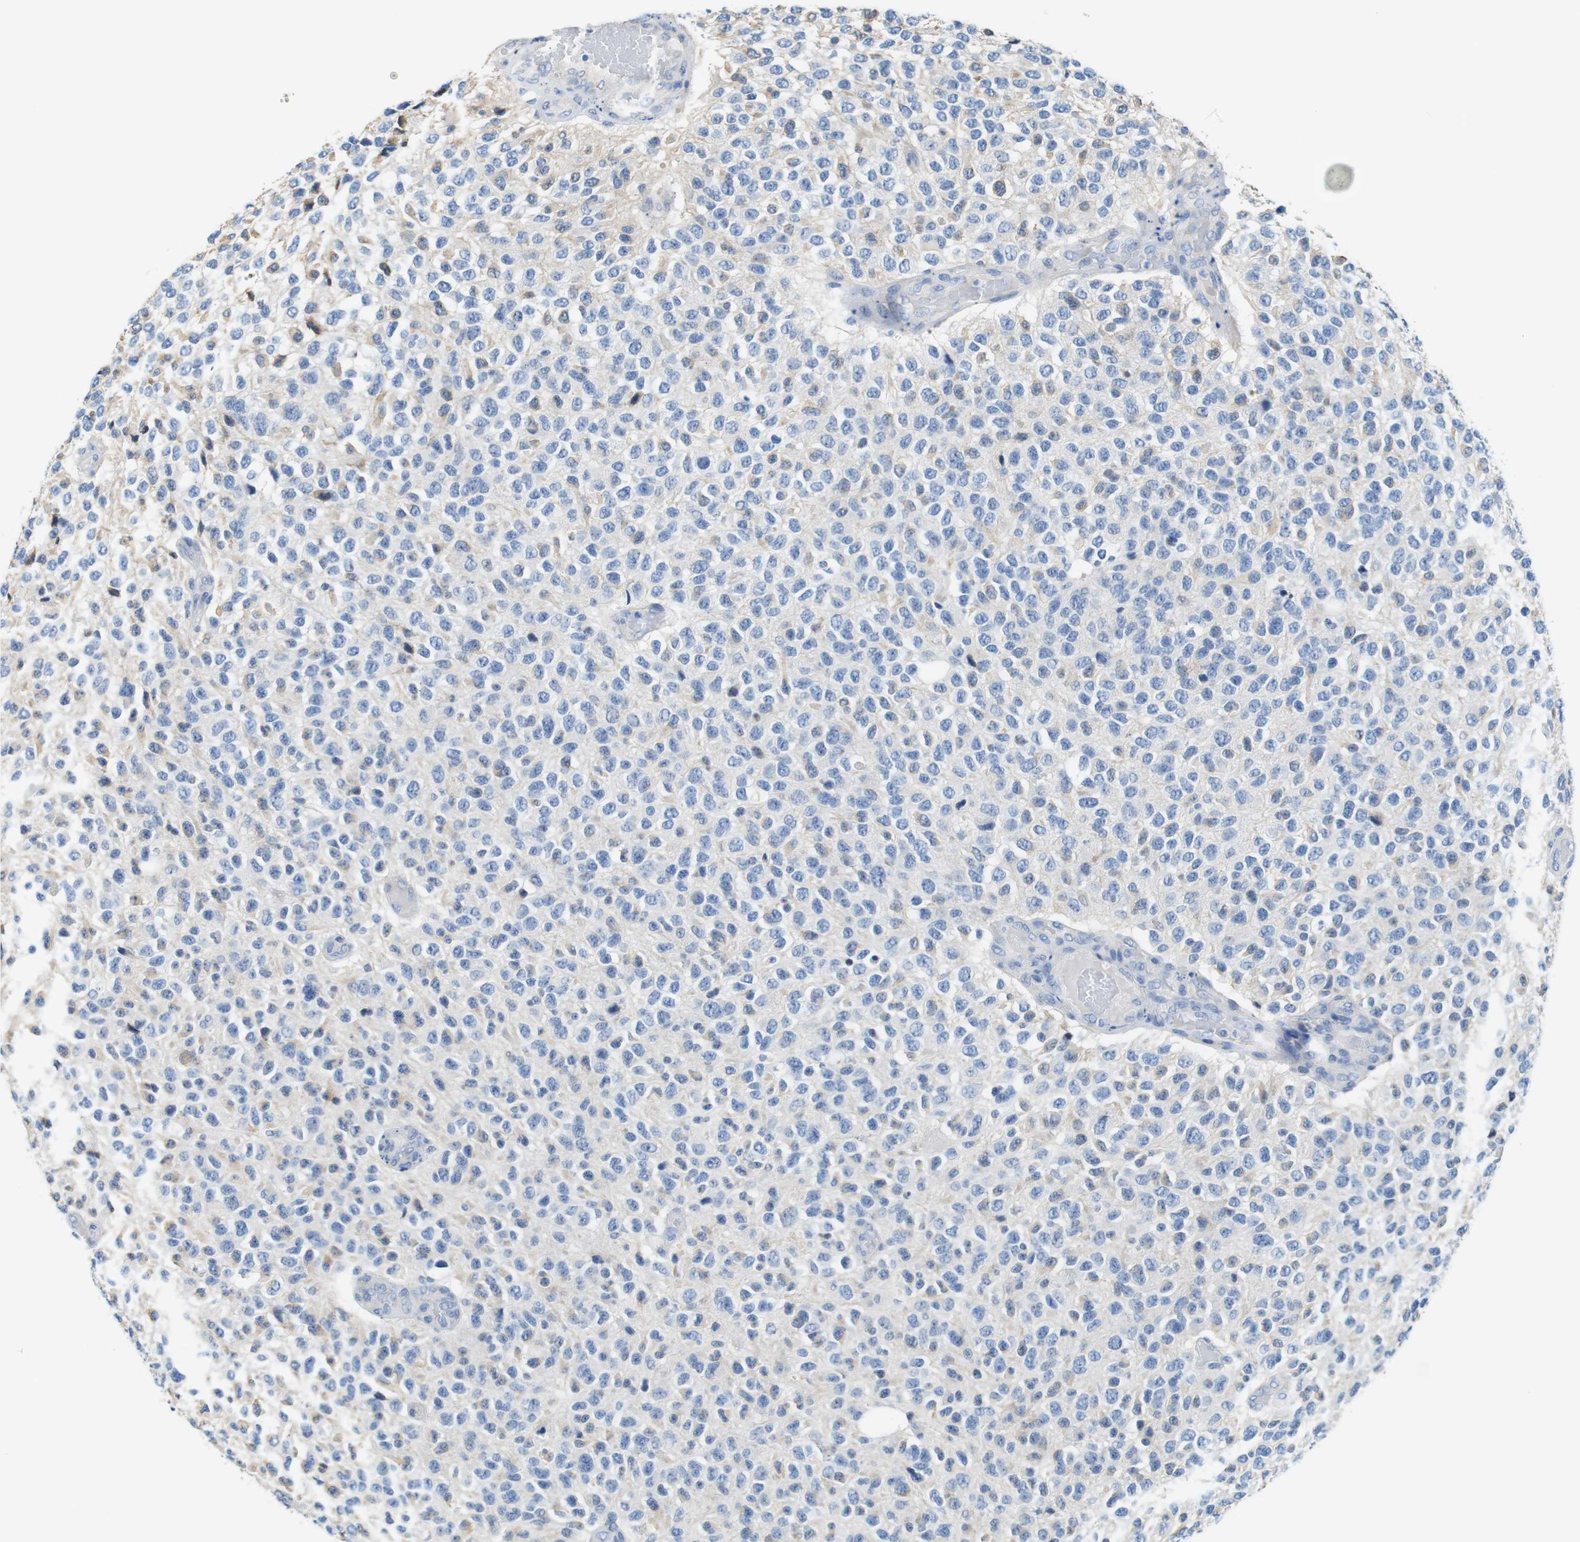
{"staining": {"intensity": "negative", "quantity": "none", "location": "none"}, "tissue": "glioma", "cell_type": "Tumor cells", "image_type": "cancer", "snomed": [{"axis": "morphology", "description": "Glioma, malignant, High grade"}, {"axis": "topography", "description": "pancreas cauda"}], "caption": "This is an IHC photomicrograph of human glioma. There is no positivity in tumor cells.", "gene": "CDH8", "patient": {"sex": "male", "age": 60}}